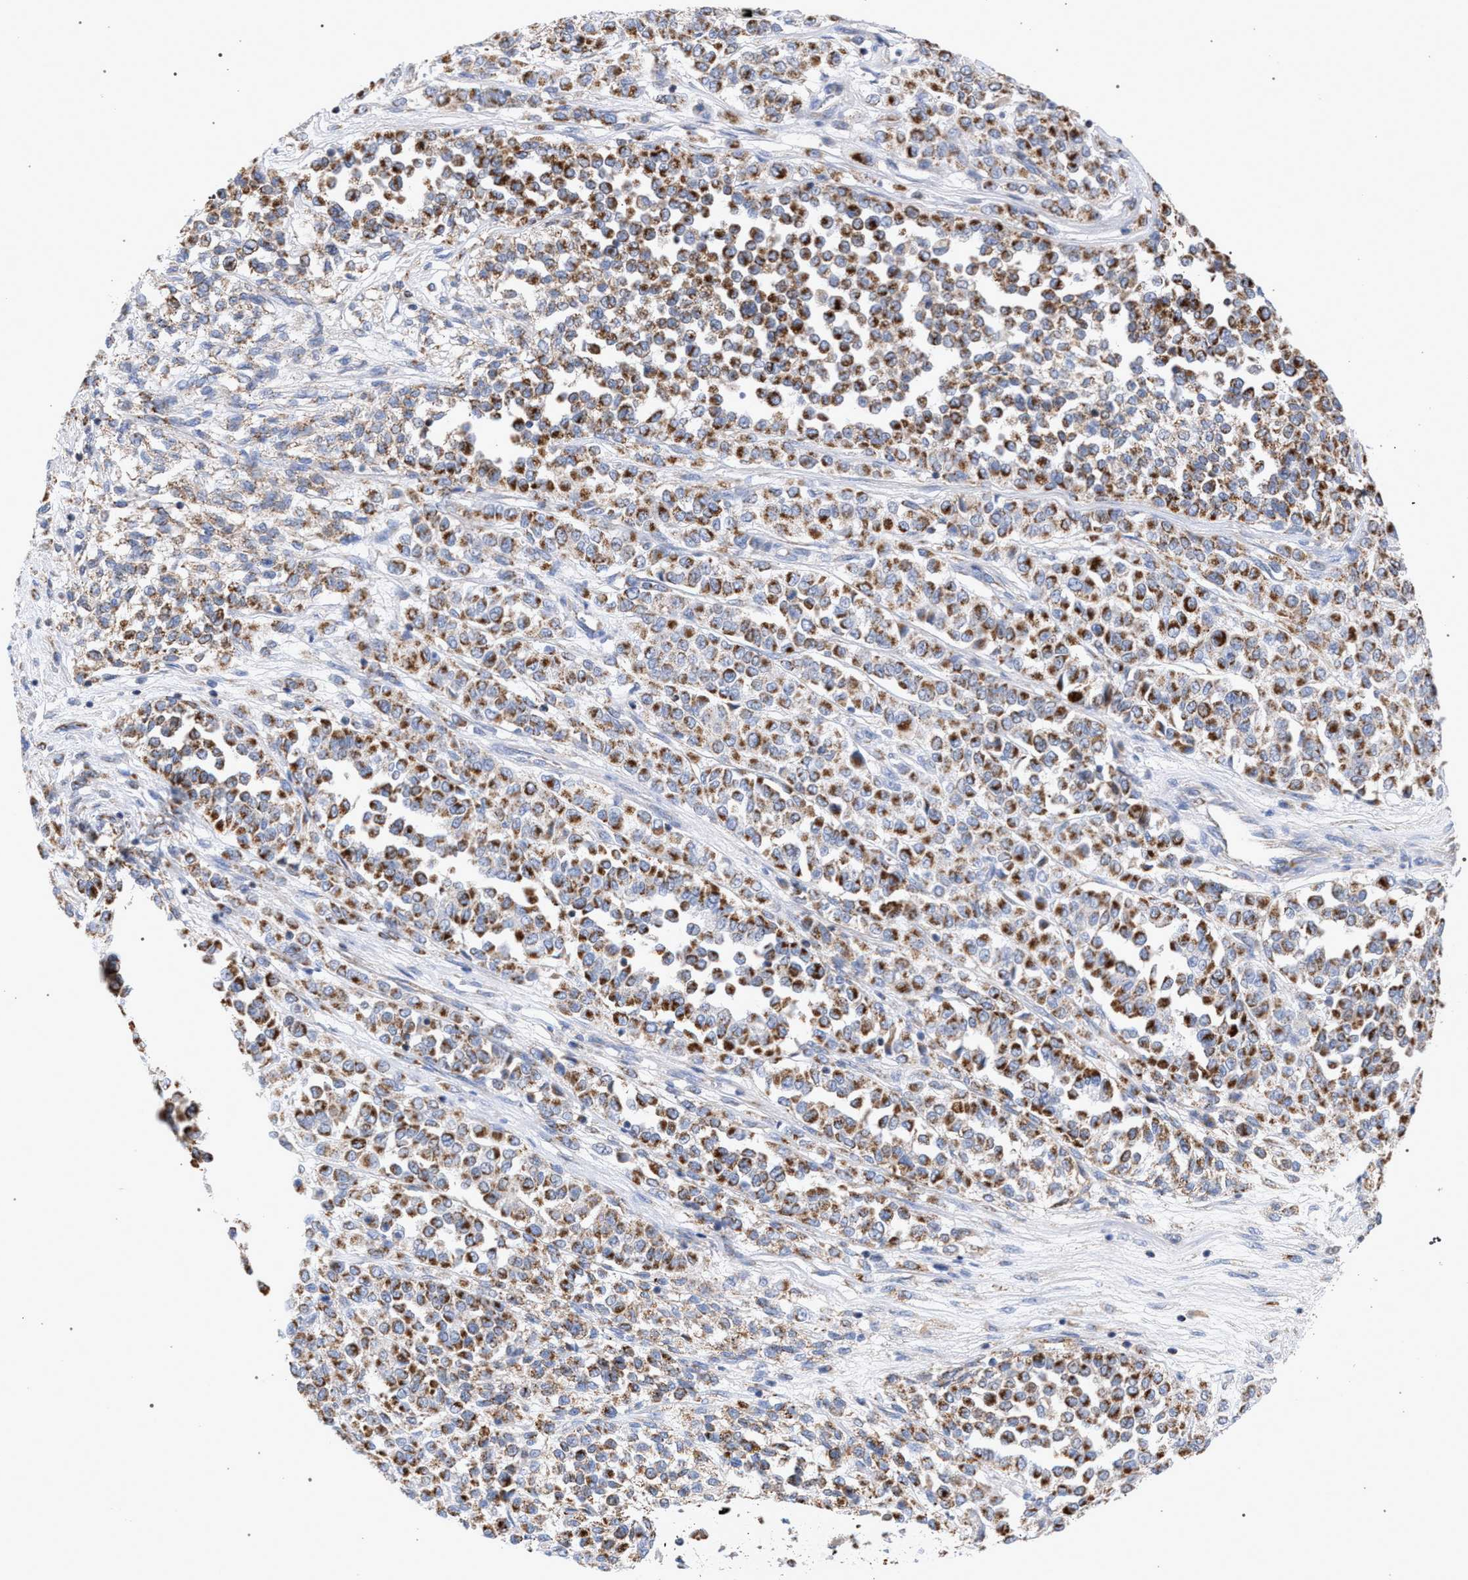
{"staining": {"intensity": "strong", "quantity": ">75%", "location": "cytoplasmic/membranous"}, "tissue": "melanoma", "cell_type": "Tumor cells", "image_type": "cancer", "snomed": [{"axis": "morphology", "description": "Malignant melanoma, Metastatic site"}, {"axis": "topography", "description": "Pancreas"}], "caption": "Protein staining reveals strong cytoplasmic/membranous staining in about >75% of tumor cells in malignant melanoma (metastatic site).", "gene": "ECI2", "patient": {"sex": "female", "age": 30}}